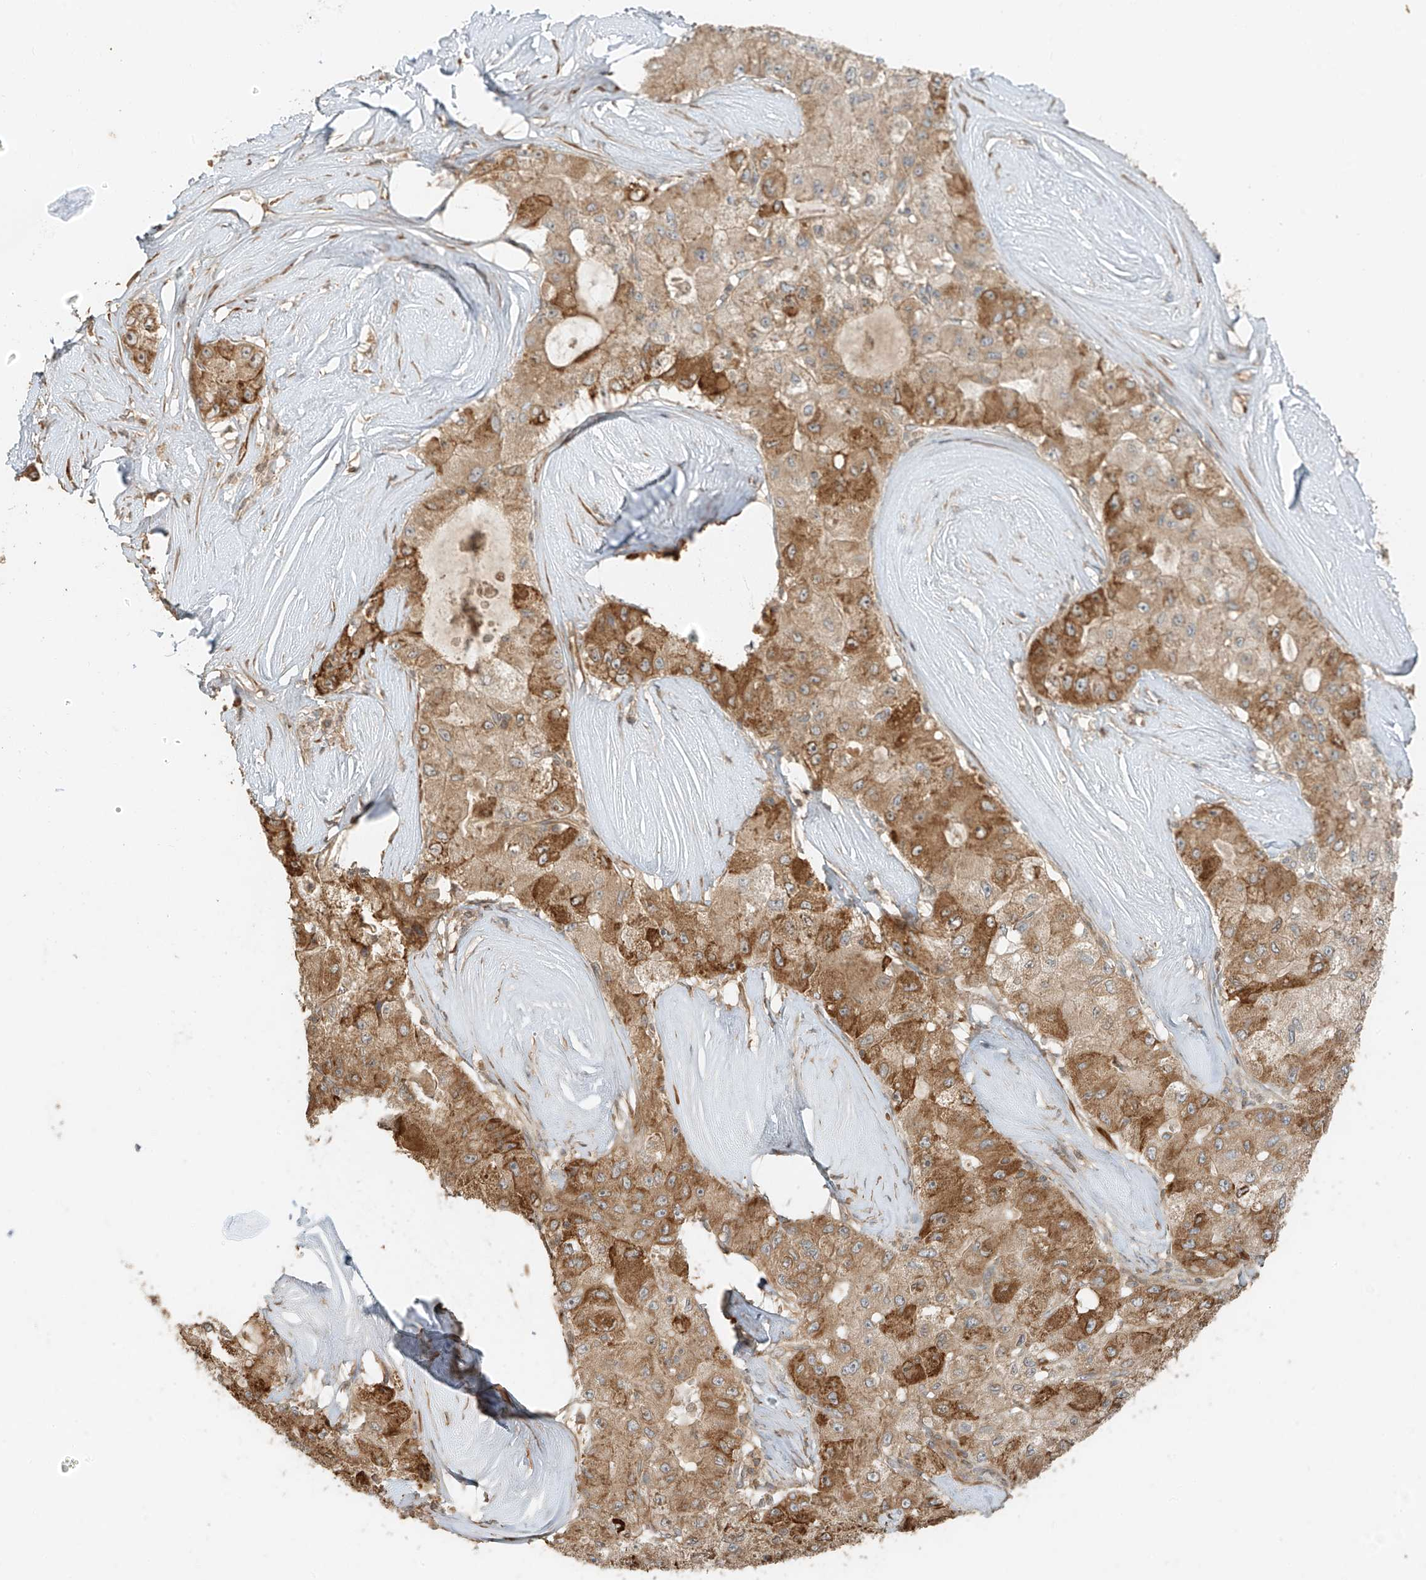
{"staining": {"intensity": "strong", "quantity": "25%-75%", "location": "cytoplasmic/membranous"}, "tissue": "liver cancer", "cell_type": "Tumor cells", "image_type": "cancer", "snomed": [{"axis": "morphology", "description": "Carcinoma, Hepatocellular, NOS"}, {"axis": "topography", "description": "Liver"}], "caption": "Immunohistochemistry (IHC) (DAB (3,3'-diaminobenzidine)) staining of hepatocellular carcinoma (liver) exhibits strong cytoplasmic/membranous protein expression in about 25%-75% of tumor cells. Using DAB (brown) and hematoxylin (blue) stains, captured at high magnification using brightfield microscopy.", "gene": "ANKZF1", "patient": {"sex": "male", "age": 80}}